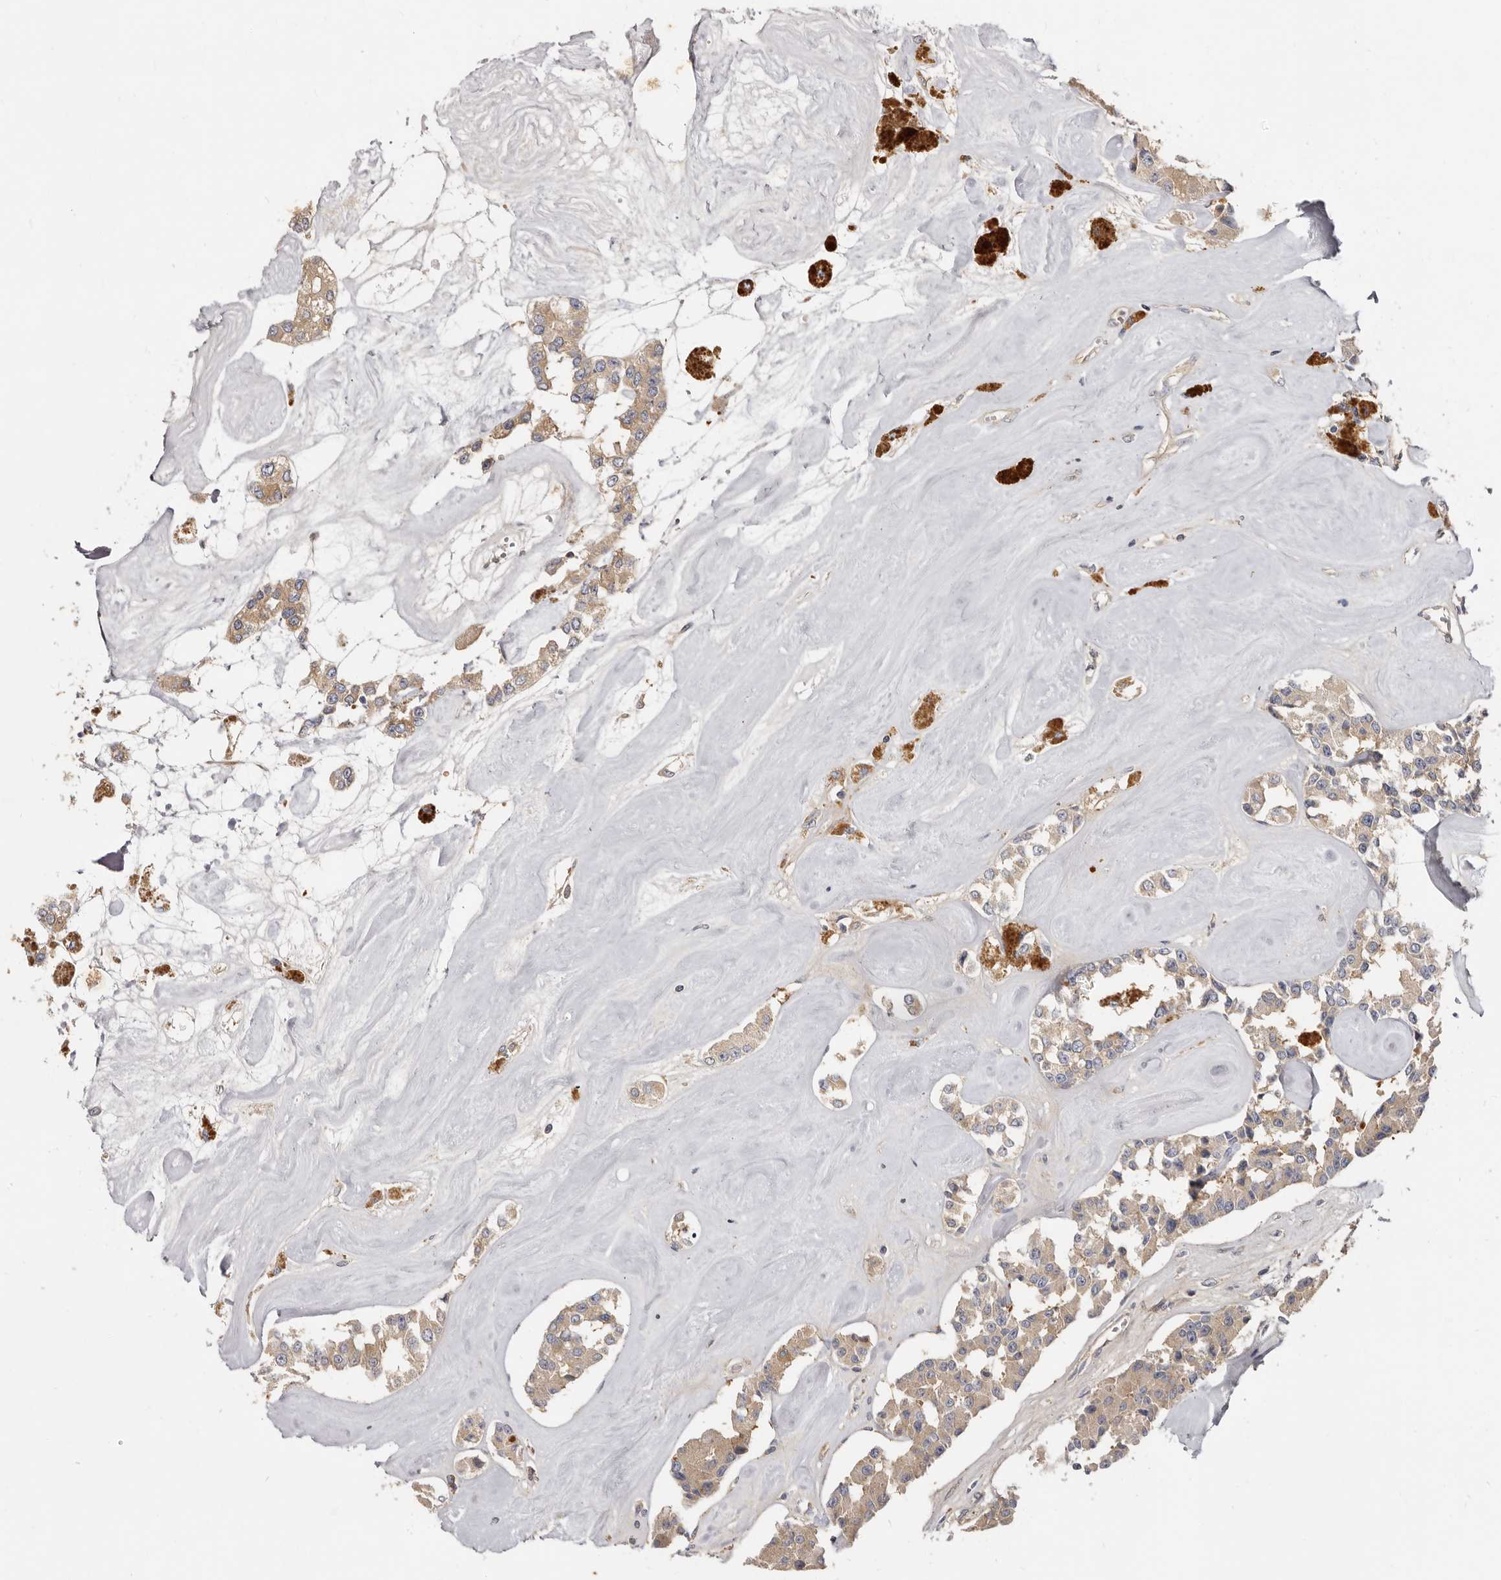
{"staining": {"intensity": "weak", "quantity": ">75%", "location": "cytoplasmic/membranous"}, "tissue": "carcinoid", "cell_type": "Tumor cells", "image_type": "cancer", "snomed": [{"axis": "morphology", "description": "Carcinoid, malignant, NOS"}, {"axis": "topography", "description": "Pancreas"}], "caption": "Immunohistochemical staining of human carcinoid reveals low levels of weak cytoplasmic/membranous protein expression in about >75% of tumor cells. (DAB (3,3'-diaminobenzidine) IHC, brown staining for protein, blue staining for nuclei).", "gene": "ADAMTS20", "patient": {"sex": "male", "age": 41}}